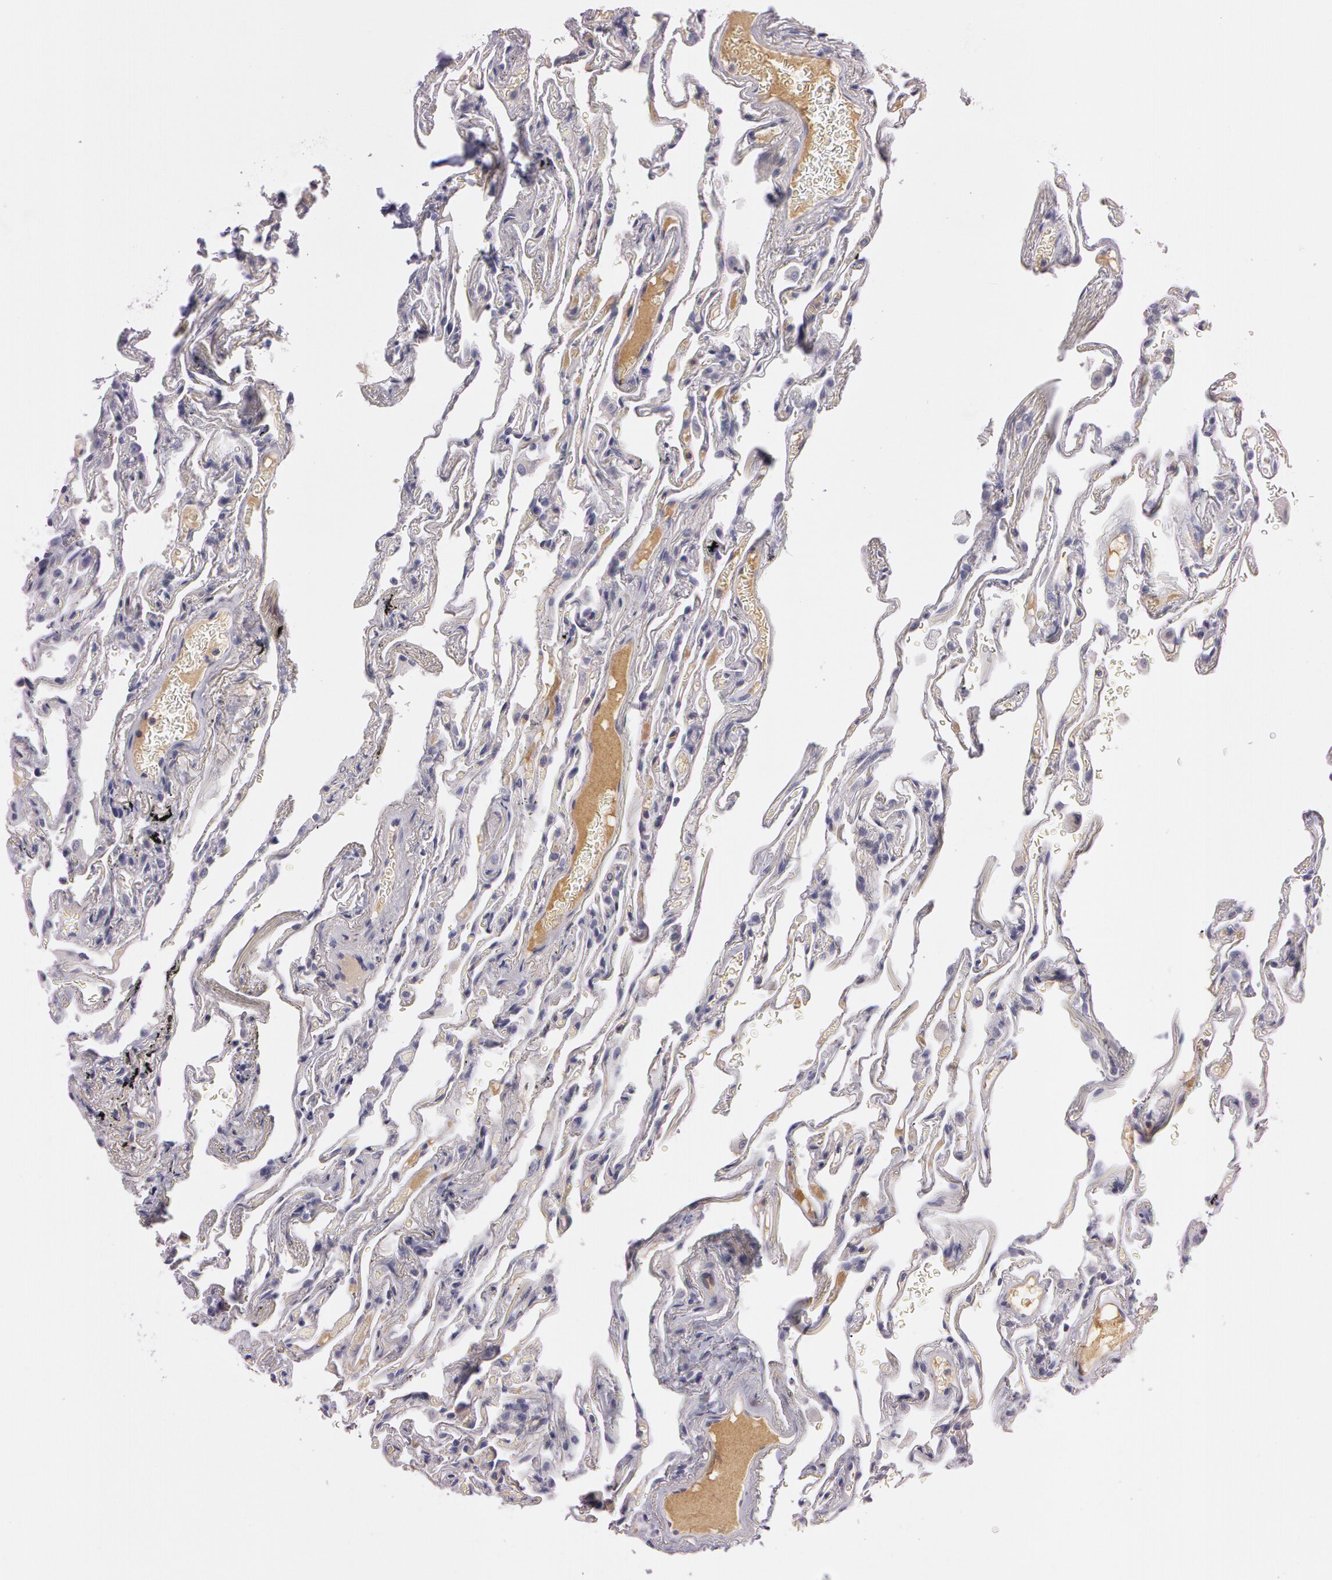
{"staining": {"intensity": "negative", "quantity": "none", "location": "none"}, "tissue": "lung", "cell_type": "Alveolar cells", "image_type": "normal", "snomed": [{"axis": "morphology", "description": "Normal tissue, NOS"}, {"axis": "morphology", "description": "Inflammation, NOS"}, {"axis": "topography", "description": "Lung"}], "caption": "The micrograph shows no significant expression in alveolar cells of lung. (Brightfield microscopy of DAB (3,3'-diaminobenzidine) immunohistochemistry (IHC) at high magnification).", "gene": "MXRA5", "patient": {"sex": "male", "age": 69}}